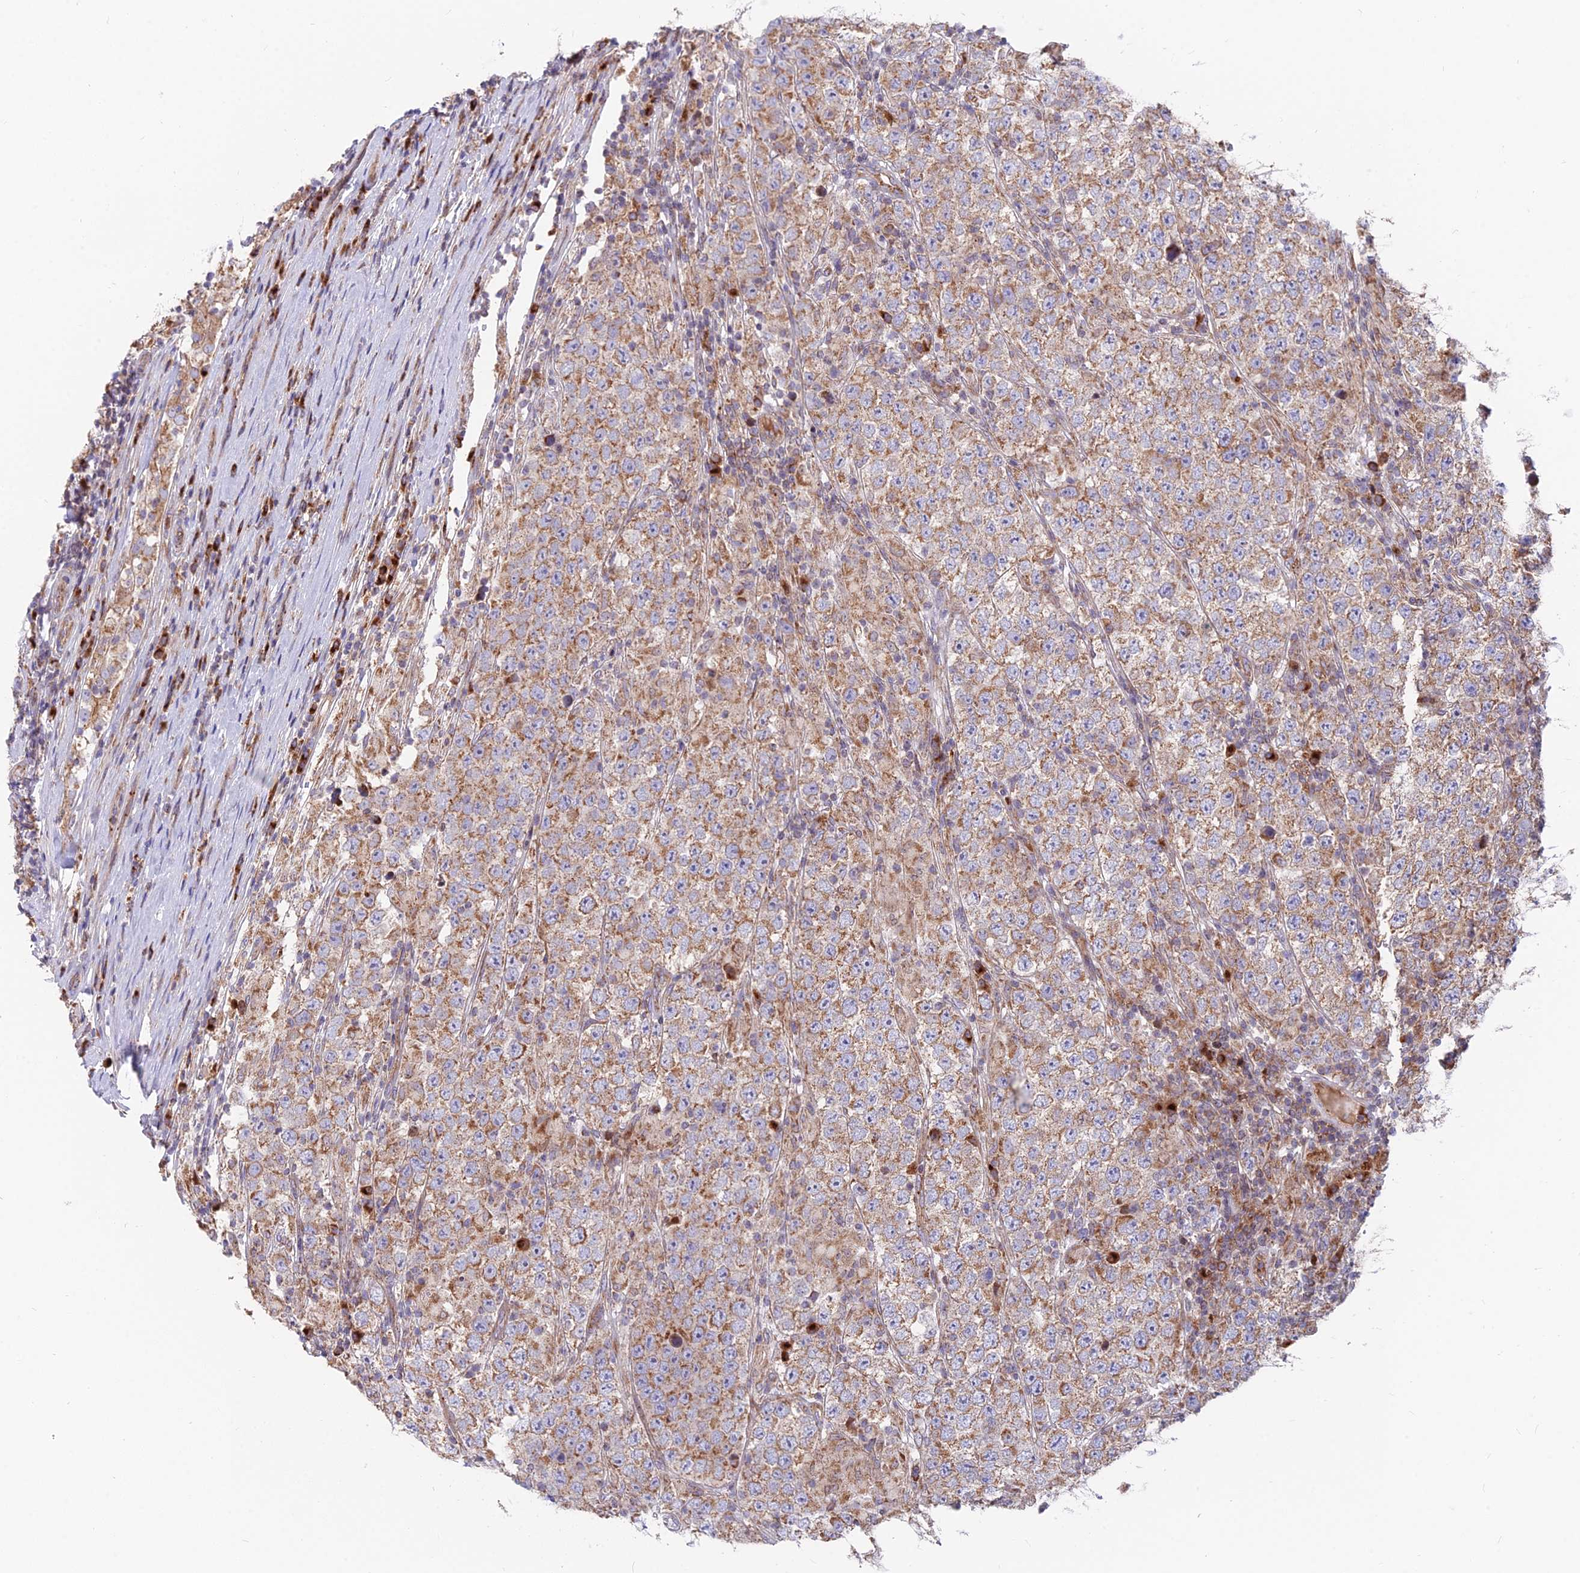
{"staining": {"intensity": "moderate", "quantity": ">75%", "location": "cytoplasmic/membranous"}, "tissue": "testis cancer", "cell_type": "Tumor cells", "image_type": "cancer", "snomed": [{"axis": "morphology", "description": "Normal tissue, NOS"}, {"axis": "morphology", "description": "Urothelial carcinoma, High grade"}, {"axis": "morphology", "description": "Seminoma, NOS"}, {"axis": "morphology", "description": "Carcinoma, Embryonal, NOS"}, {"axis": "topography", "description": "Urinary bladder"}, {"axis": "topography", "description": "Testis"}], "caption": "Testis seminoma tissue displays moderate cytoplasmic/membranous positivity in approximately >75% of tumor cells, visualized by immunohistochemistry.", "gene": "TBC1D20", "patient": {"sex": "male", "age": 41}}